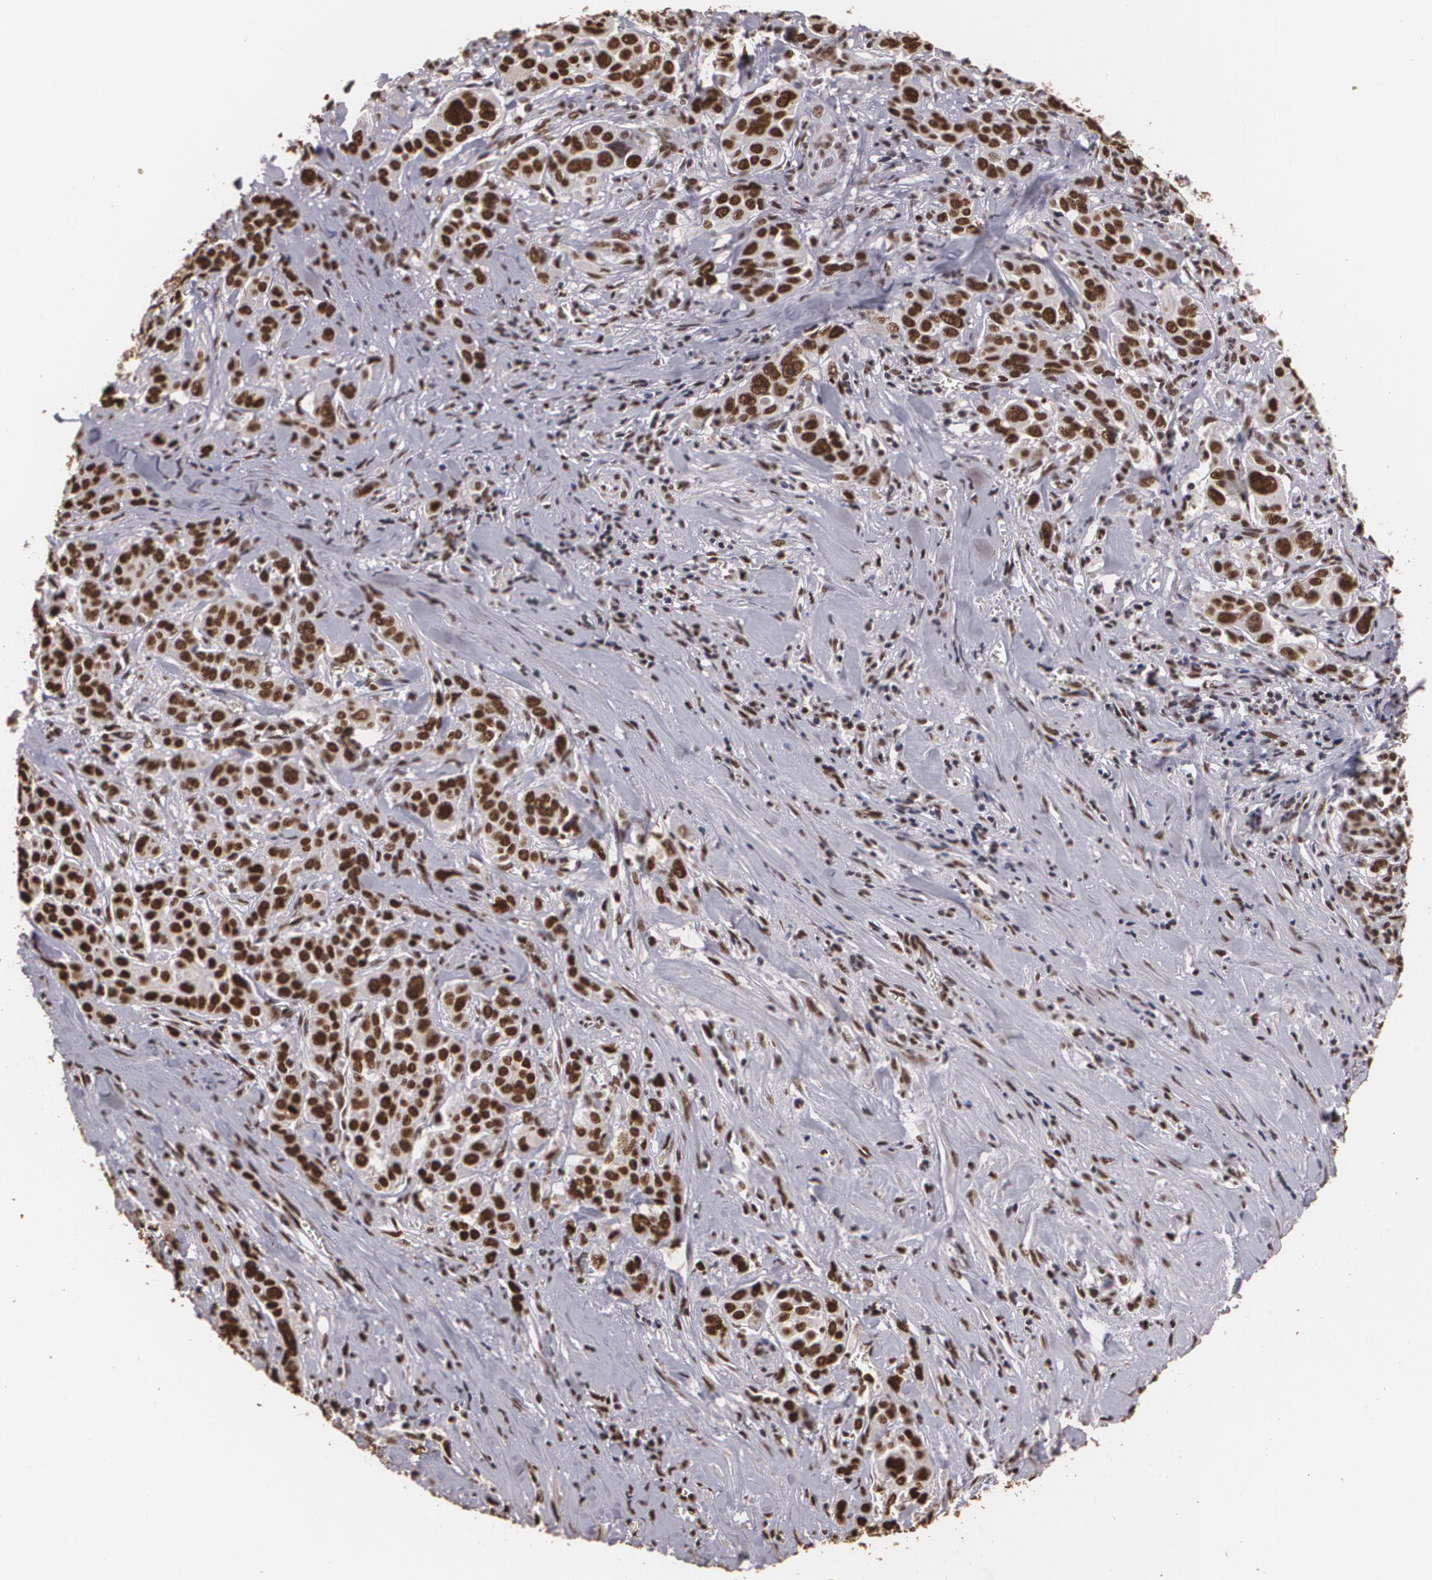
{"staining": {"intensity": "strong", "quantity": ">75%", "location": "nuclear"}, "tissue": "pancreatic cancer", "cell_type": "Tumor cells", "image_type": "cancer", "snomed": [{"axis": "morphology", "description": "Adenocarcinoma, NOS"}, {"axis": "topography", "description": "Pancreas"}], "caption": "A brown stain highlights strong nuclear staining of a protein in human pancreatic cancer (adenocarcinoma) tumor cells.", "gene": "RCOR1", "patient": {"sex": "female", "age": 52}}